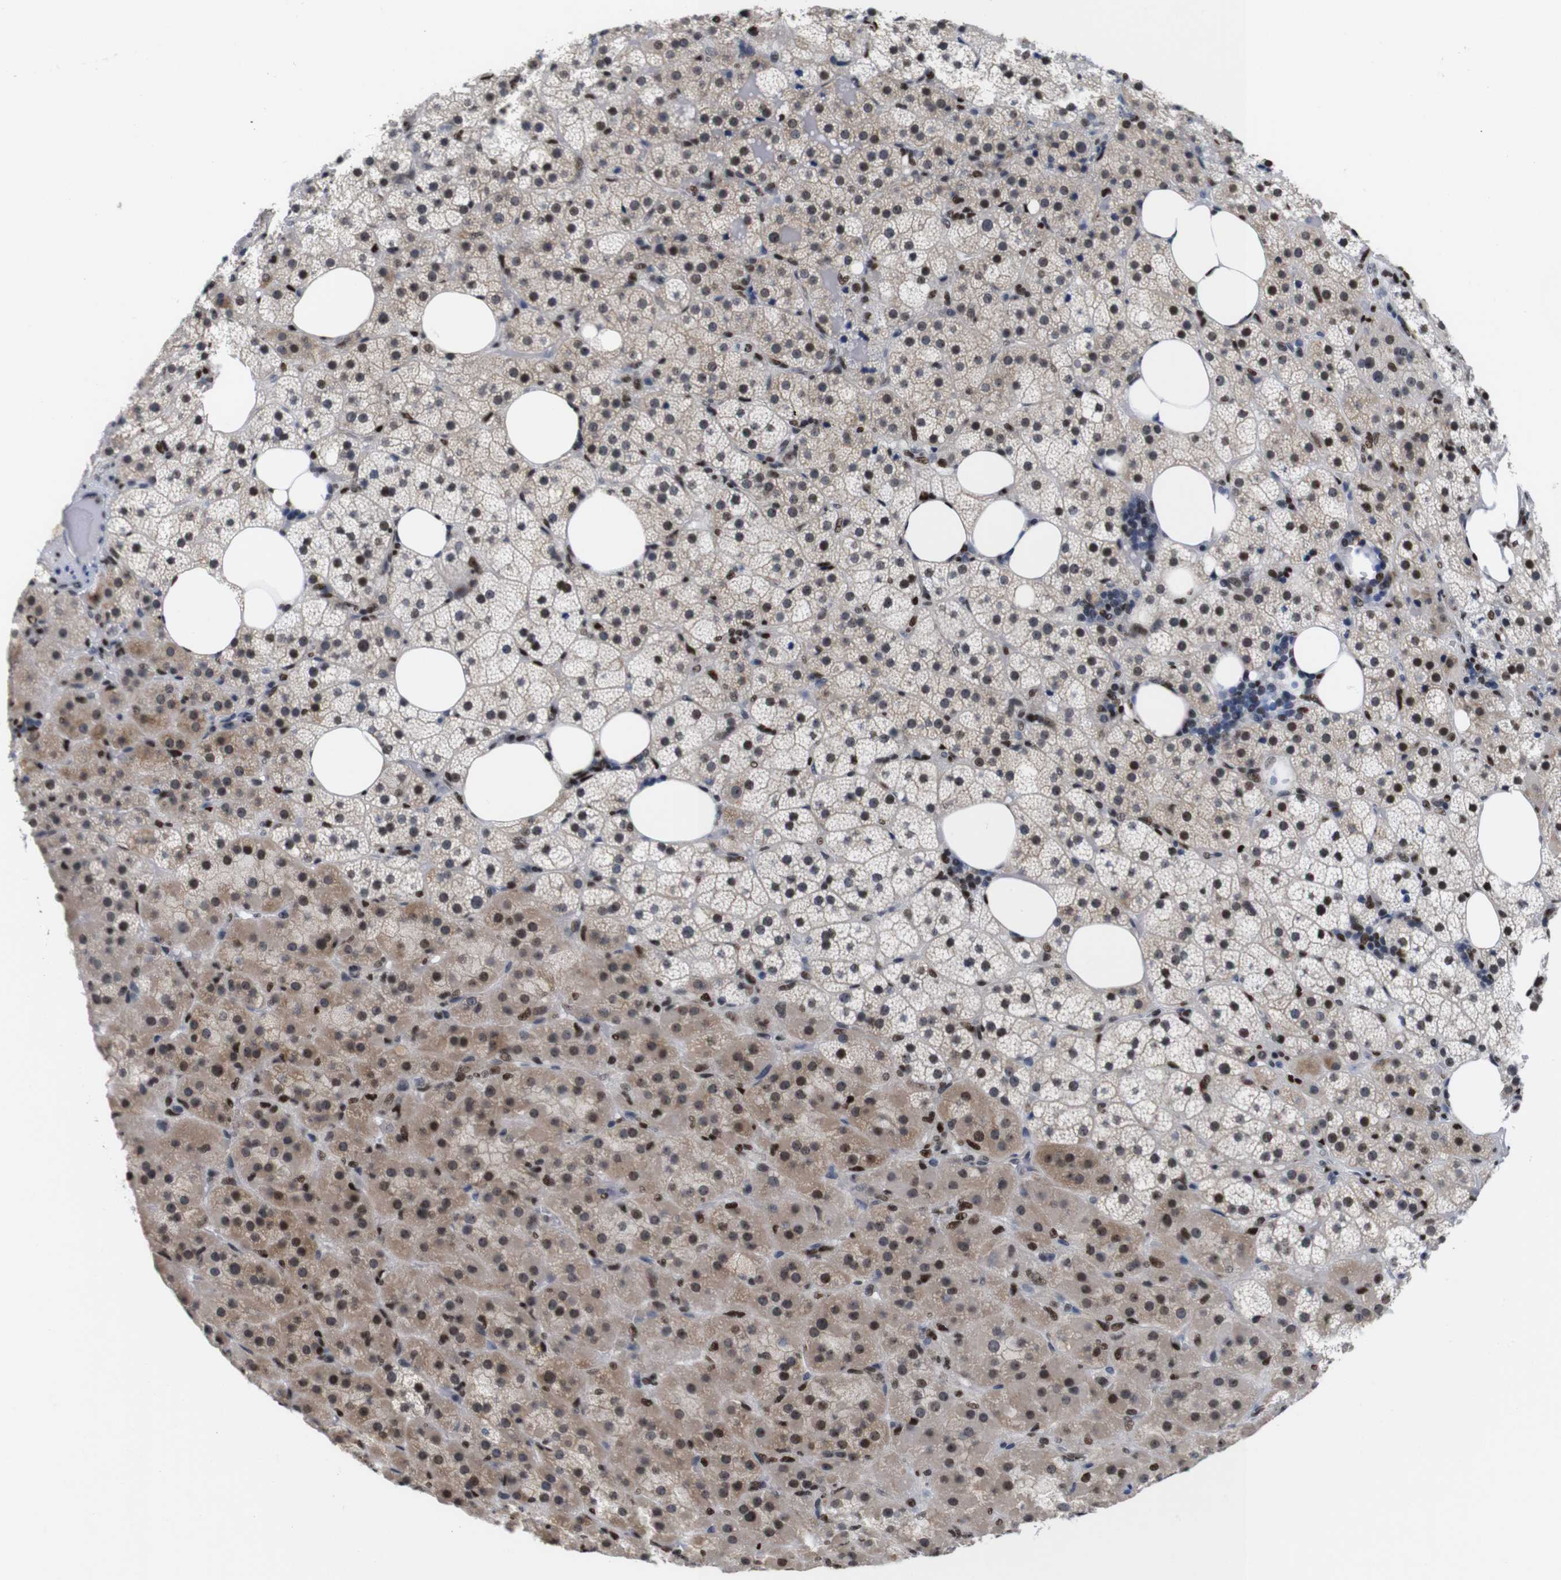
{"staining": {"intensity": "moderate", "quantity": "25%-75%", "location": "cytoplasmic/membranous,nuclear"}, "tissue": "adrenal gland", "cell_type": "Glandular cells", "image_type": "normal", "snomed": [{"axis": "morphology", "description": "Normal tissue, NOS"}, {"axis": "topography", "description": "Adrenal gland"}], "caption": "Brown immunohistochemical staining in unremarkable human adrenal gland displays moderate cytoplasmic/membranous,nuclear positivity in about 25%-75% of glandular cells. The staining was performed using DAB, with brown indicating positive protein expression. Nuclei are stained blue with hematoxylin.", "gene": "GATA6", "patient": {"sex": "female", "age": 59}}